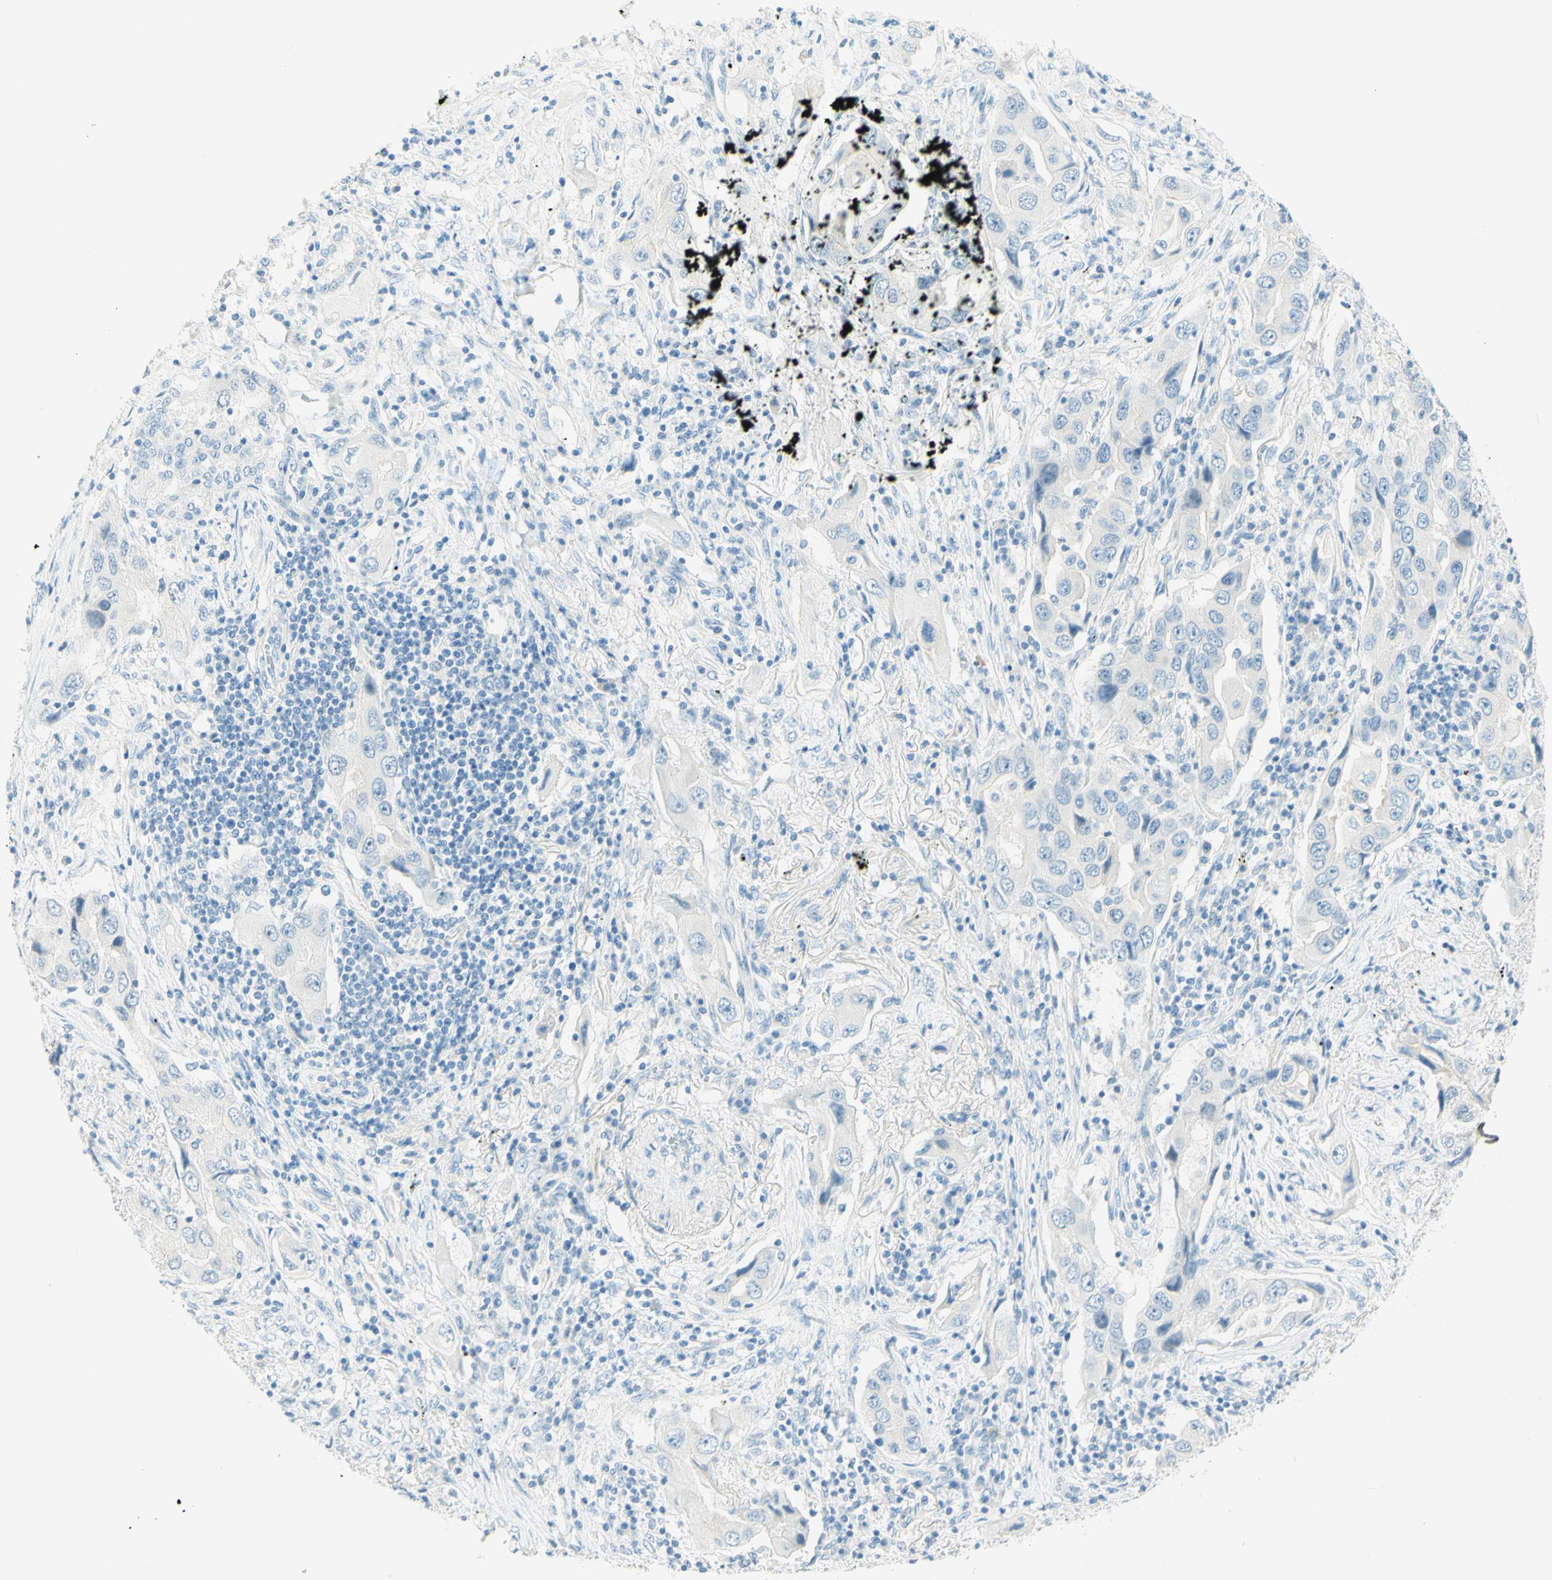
{"staining": {"intensity": "negative", "quantity": "none", "location": "none"}, "tissue": "lung cancer", "cell_type": "Tumor cells", "image_type": "cancer", "snomed": [{"axis": "morphology", "description": "Adenocarcinoma, NOS"}, {"axis": "topography", "description": "Lung"}], "caption": "A micrograph of human adenocarcinoma (lung) is negative for staining in tumor cells. (DAB (3,3'-diaminobenzidine) immunohistochemistry (IHC), high magnification).", "gene": "TMEM132D", "patient": {"sex": "female", "age": 65}}